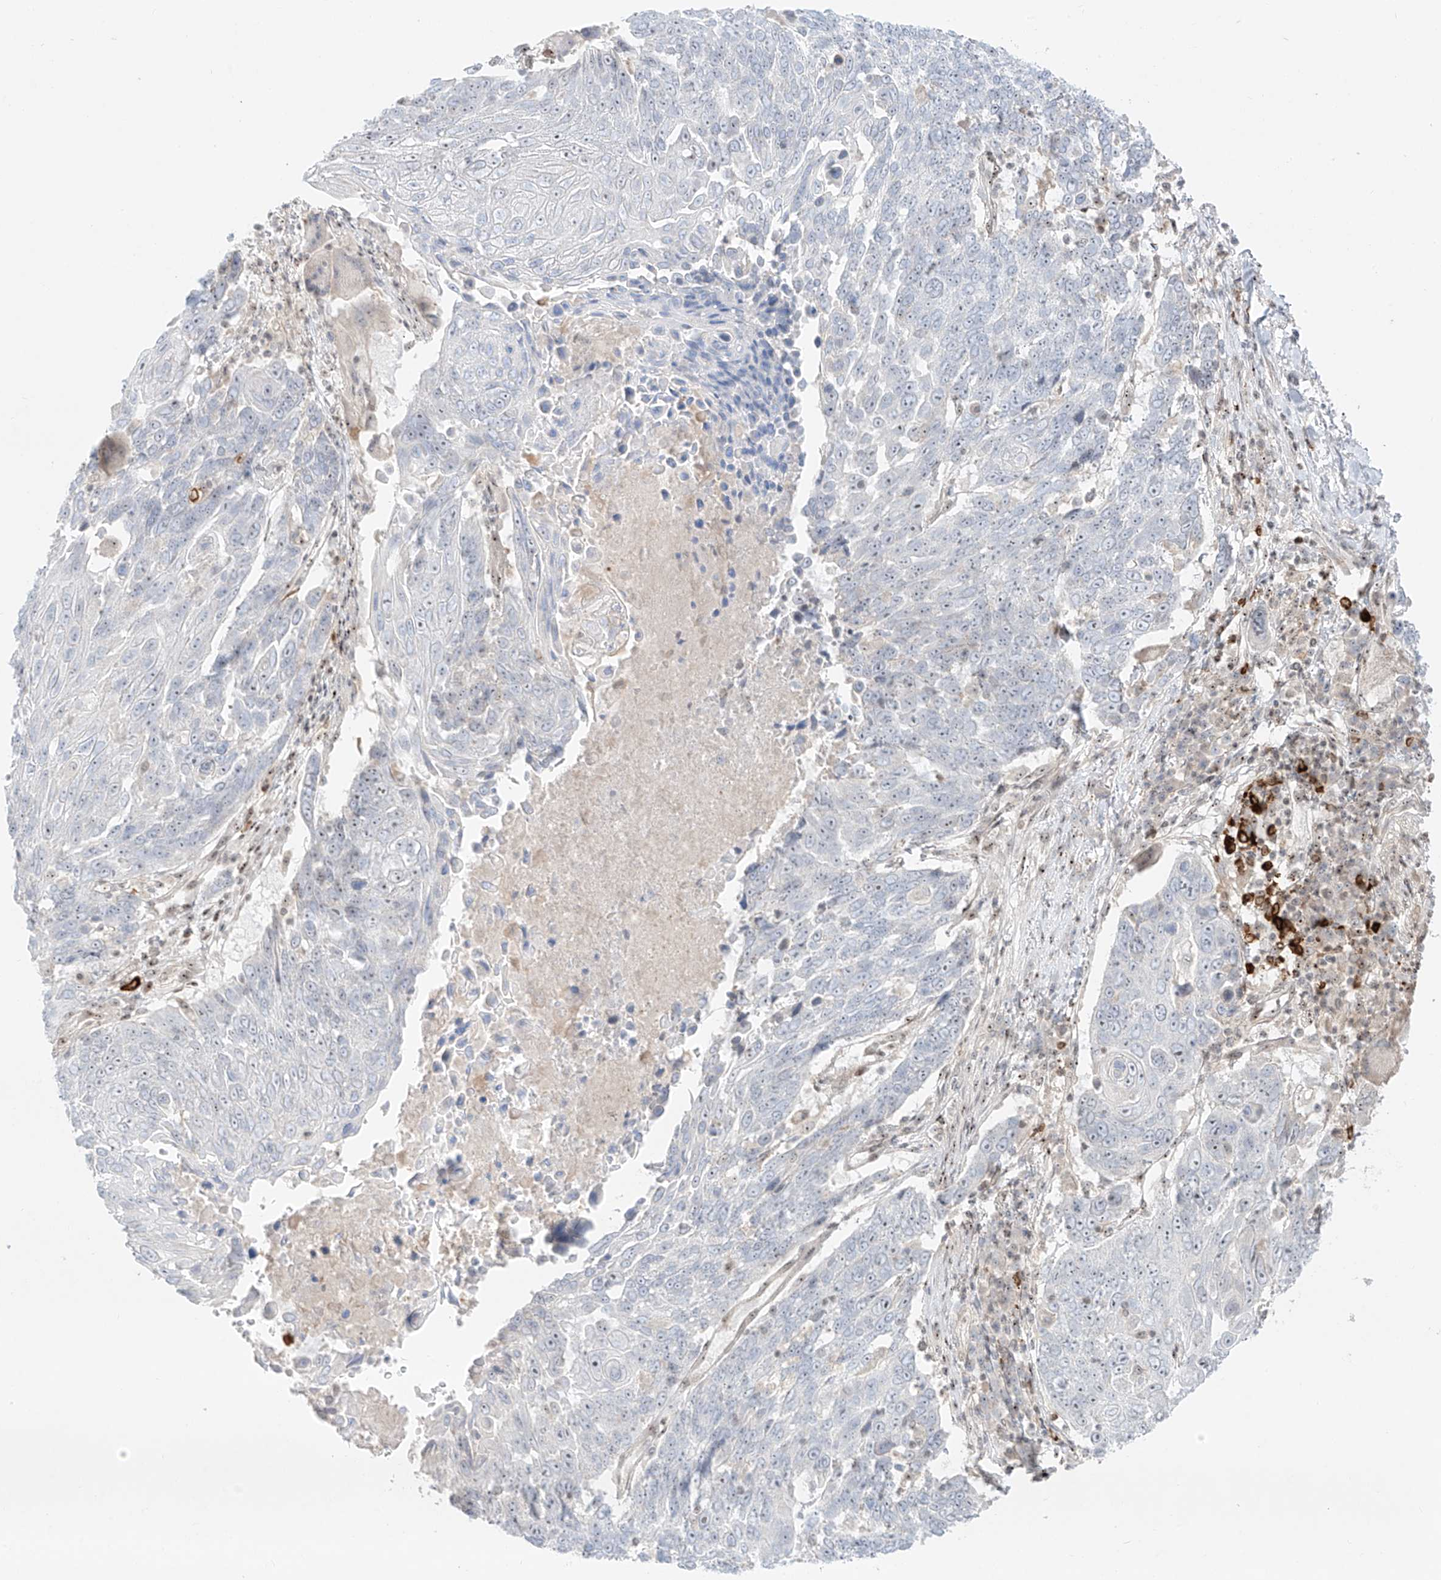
{"staining": {"intensity": "negative", "quantity": "none", "location": "none"}, "tissue": "lung cancer", "cell_type": "Tumor cells", "image_type": "cancer", "snomed": [{"axis": "morphology", "description": "Squamous cell carcinoma, NOS"}, {"axis": "topography", "description": "Lung"}], "caption": "This is a histopathology image of IHC staining of lung squamous cell carcinoma, which shows no staining in tumor cells.", "gene": "ZNF512", "patient": {"sex": "male", "age": 66}}